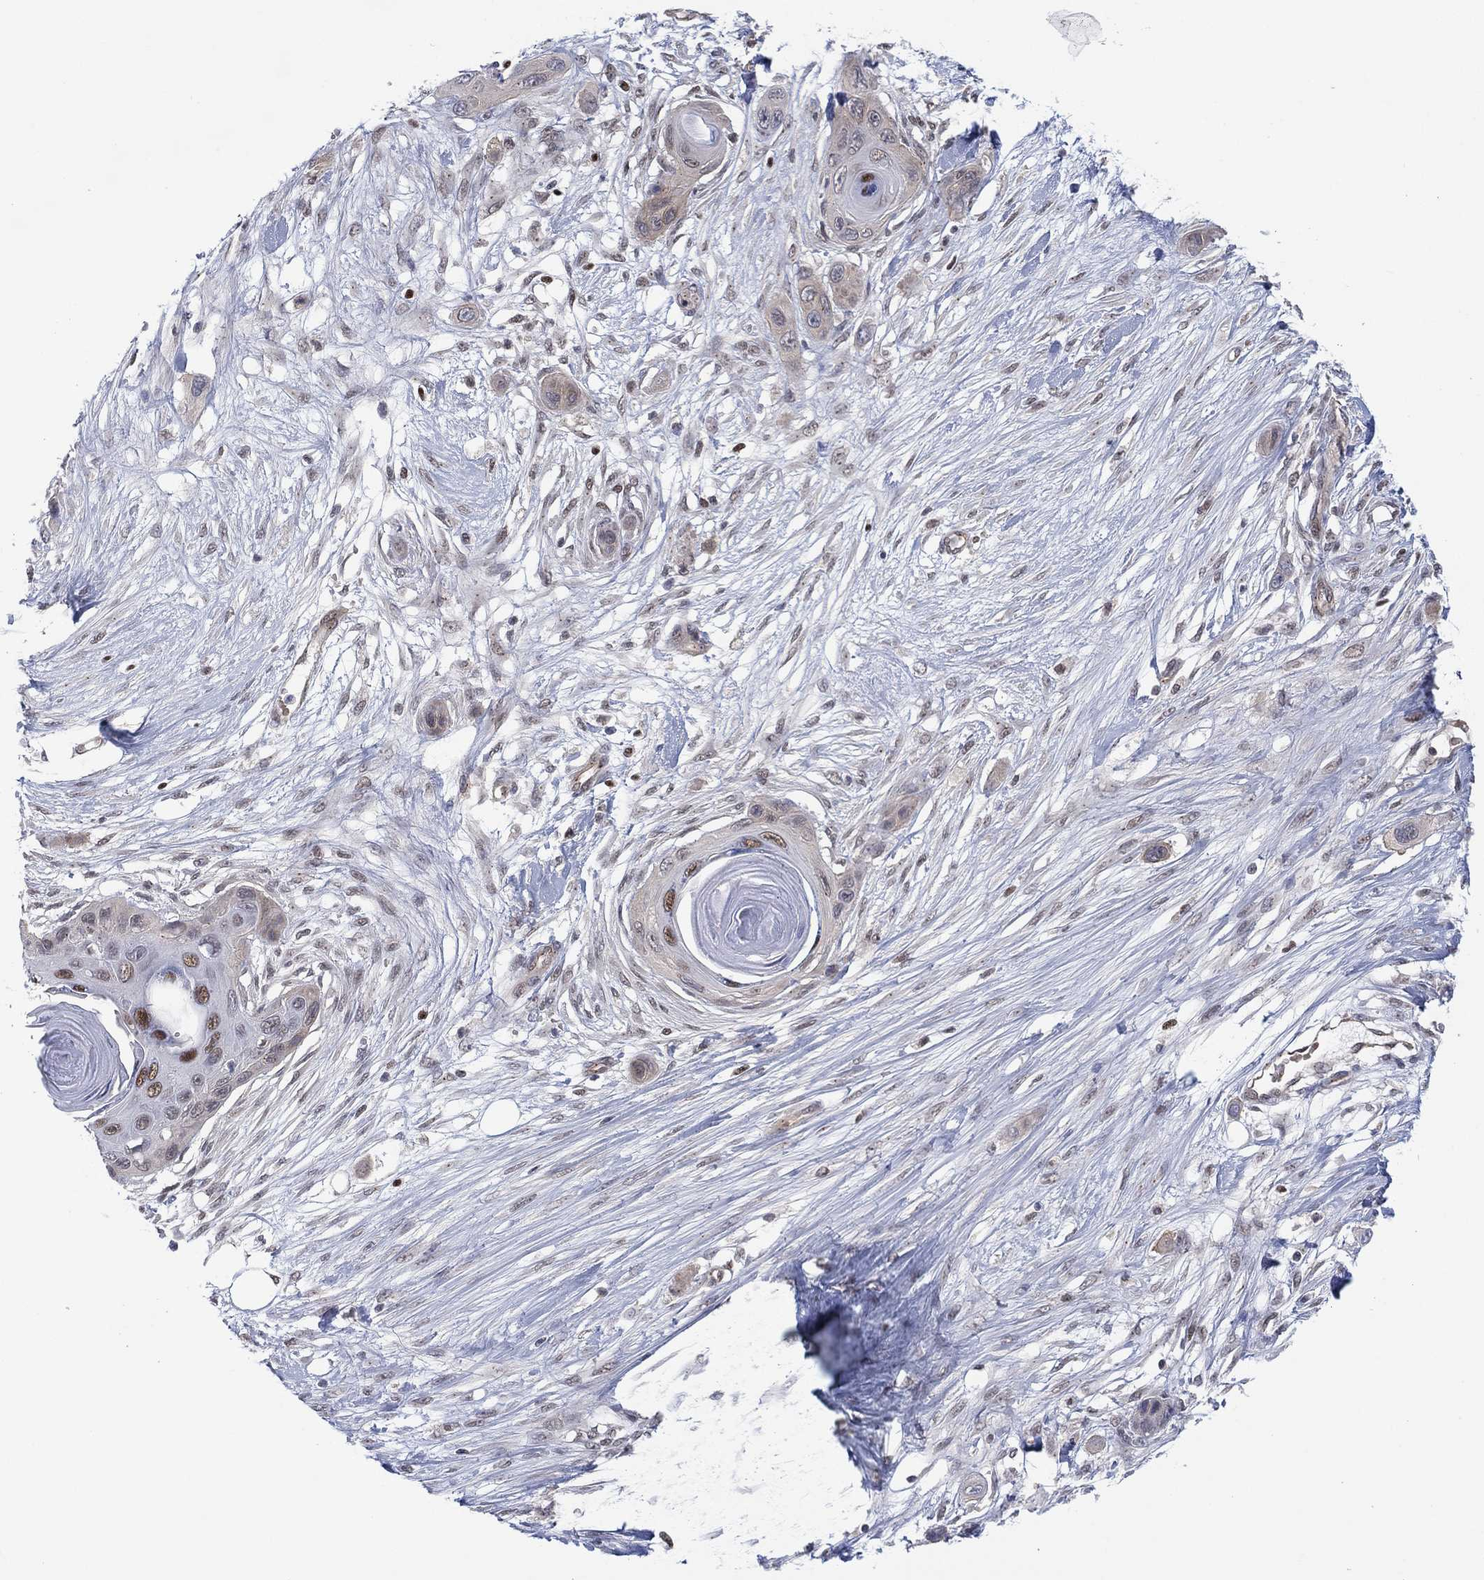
{"staining": {"intensity": "moderate", "quantity": "<25%", "location": "nuclear"}, "tissue": "skin cancer", "cell_type": "Tumor cells", "image_type": "cancer", "snomed": [{"axis": "morphology", "description": "Squamous cell carcinoma, NOS"}, {"axis": "topography", "description": "Skin"}], "caption": "IHC micrograph of neoplastic tissue: human skin cancer (squamous cell carcinoma) stained using IHC demonstrates low levels of moderate protein expression localized specifically in the nuclear of tumor cells, appearing as a nuclear brown color.", "gene": "GSE1", "patient": {"sex": "male", "age": 79}}